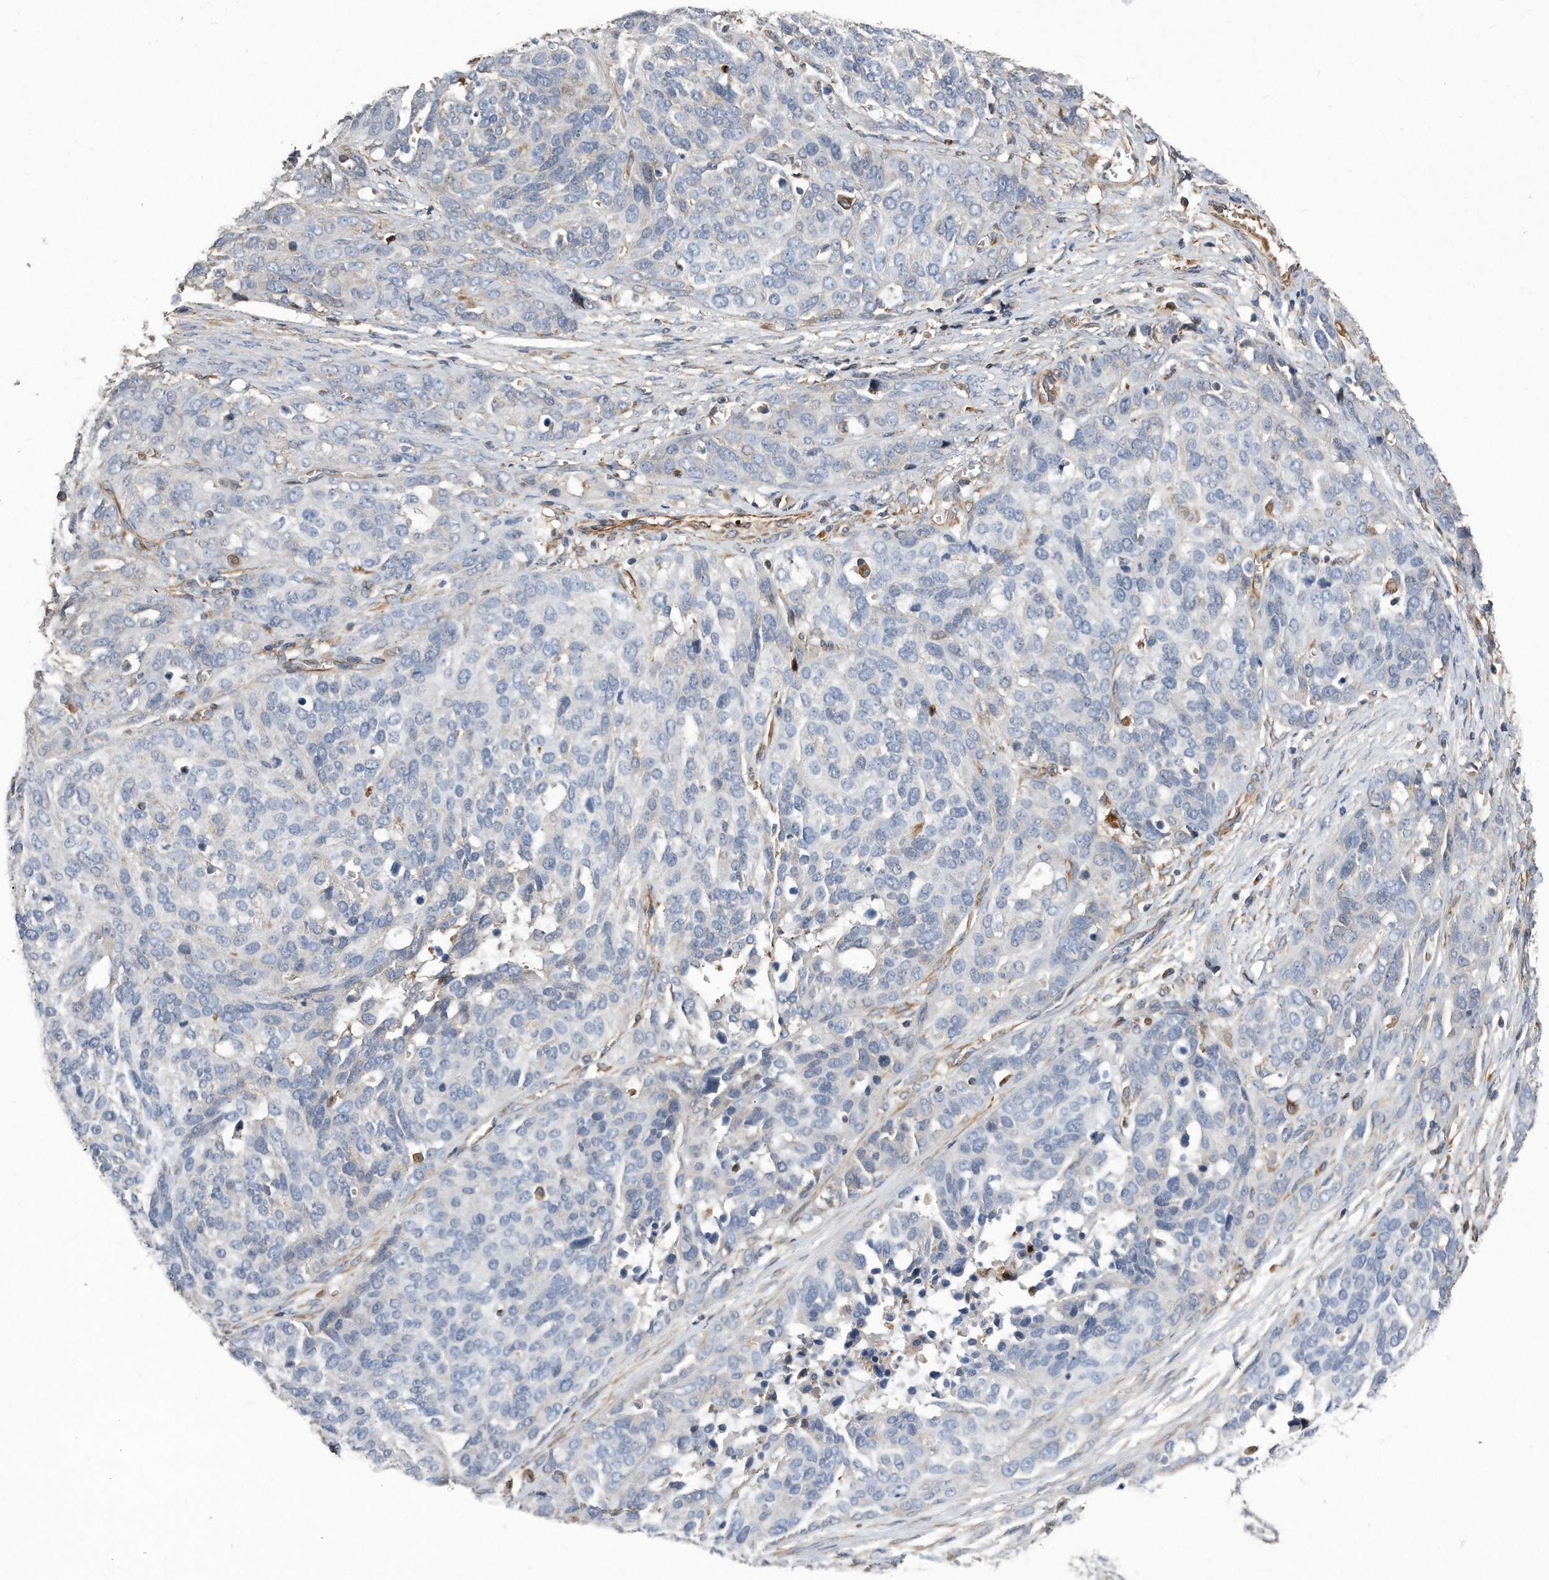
{"staining": {"intensity": "negative", "quantity": "none", "location": "none"}, "tissue": "ovarian cancer", "cell_type": "Tumor cells", "image_type": "cancer", "snomed": [{"axis": "morphology", "description": "Cystadenocarcinoma, serous, NOS"}, {"axis": "topography", "description": "Ovary"}], "caption": "Immunohistochemical staining of ovarian serous cystadenocarcinoma demonstrates no significant staining in tumor cells.", "gene": "GPC1", "patient": {"sex": "female", "age": 44}}